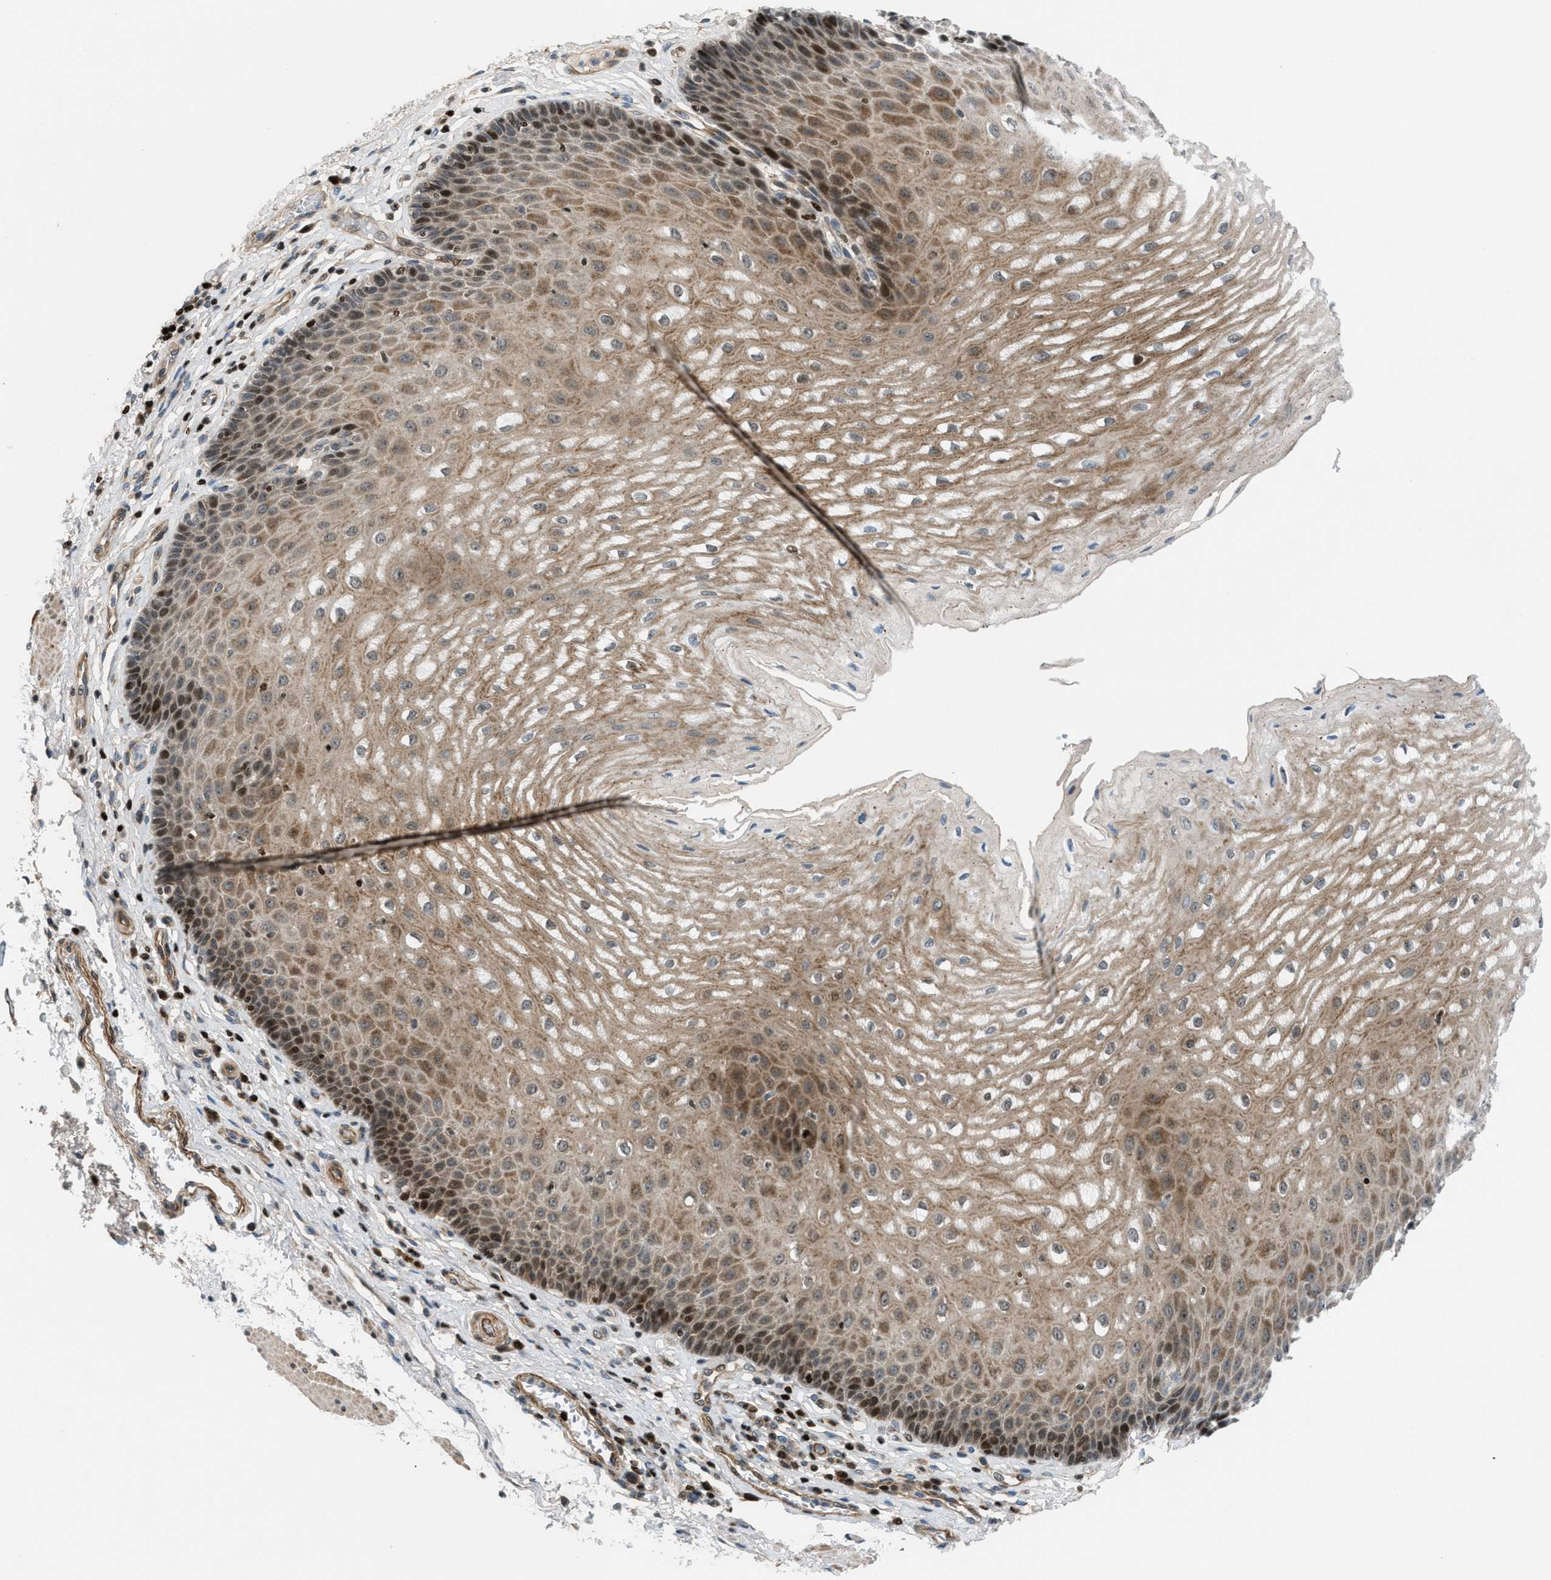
{"staining": {"intensity": "moderate", "quantity": "25%-75%", "location": "cytoplasmic/membranous,nuclear"}, "tissue": "esophagus", "cell_type": "Squamous epithelial cells", "image_type": "normal", "snomed": [{"axis": "morphology", "description": "Normal tissue, NOS"}, {"axis": "topography", "description": "Esophagus"}], "caption": "An image of human esophagus stained for a protein shows moderate cytoplasmic/membranous,nuclear brown staining in squamous epithelial cells. Nuclei are stained in blue.", "gene": "ZNF276", "patient": {"sex": "male", "age": 54}}